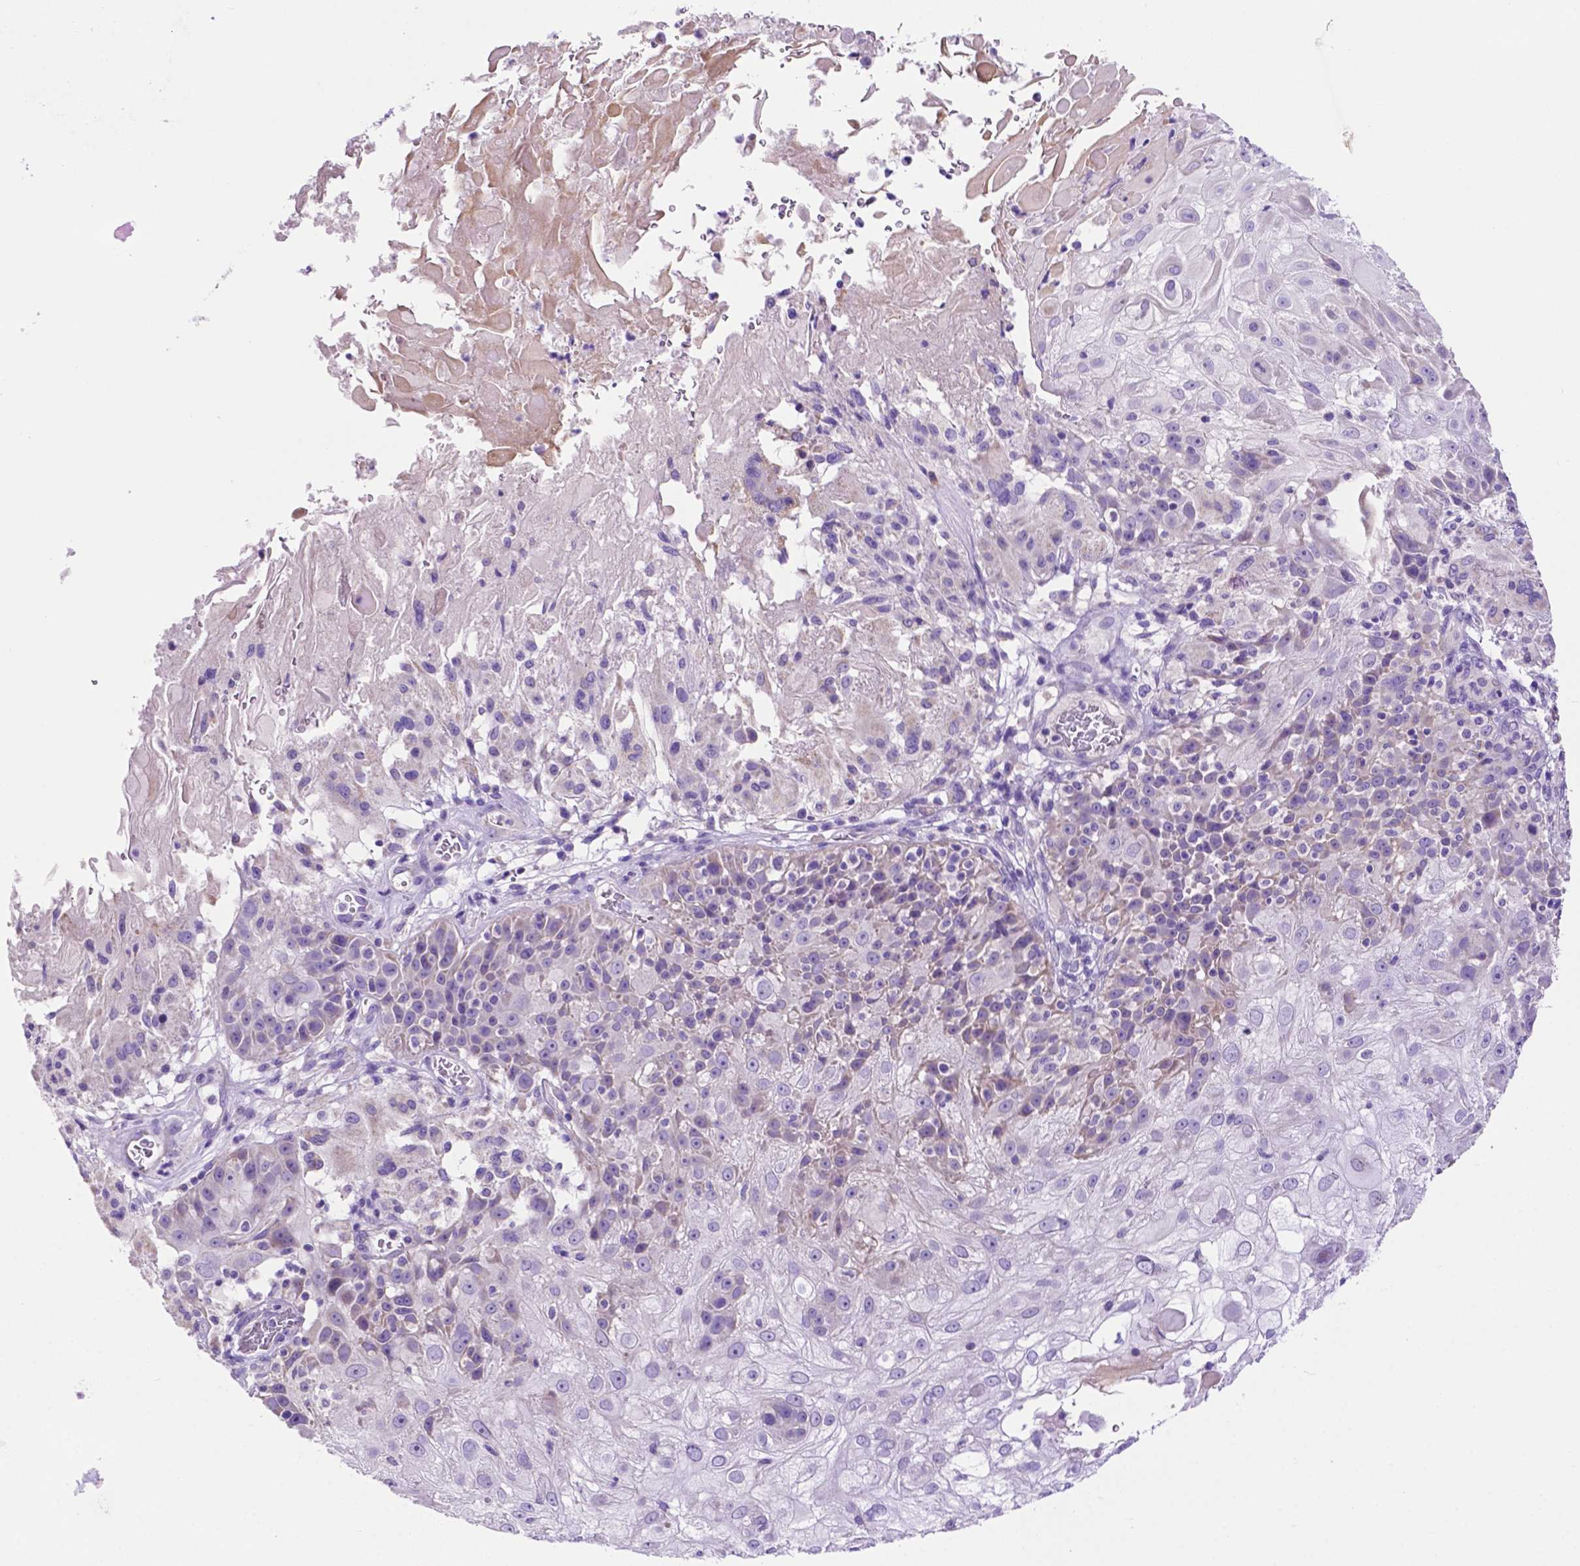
{"staining": {"intensity": "negative", "quantity": "none", "location": "none"}, "tissue": "skin cancer", "cell_type": "Tumor cells", "image_type": "cancer", "snomed": [{"axis": "morphology", "description": "Normal tissue, NOS"}, {"axis": "morphology", "description": "Squamous cell carcinoma, NOS"}, {"axis": "topography", "description": "Skin"}], "caption": "Immunohistochemistry (IHC) micrograph of human skin cancer (squamous cell carcinoma) stained for a protein (brown), which demonstrates no staining in tumor cells.", "gene": "PHYHIP", "patient": {"sex": "female", "age": 83}}